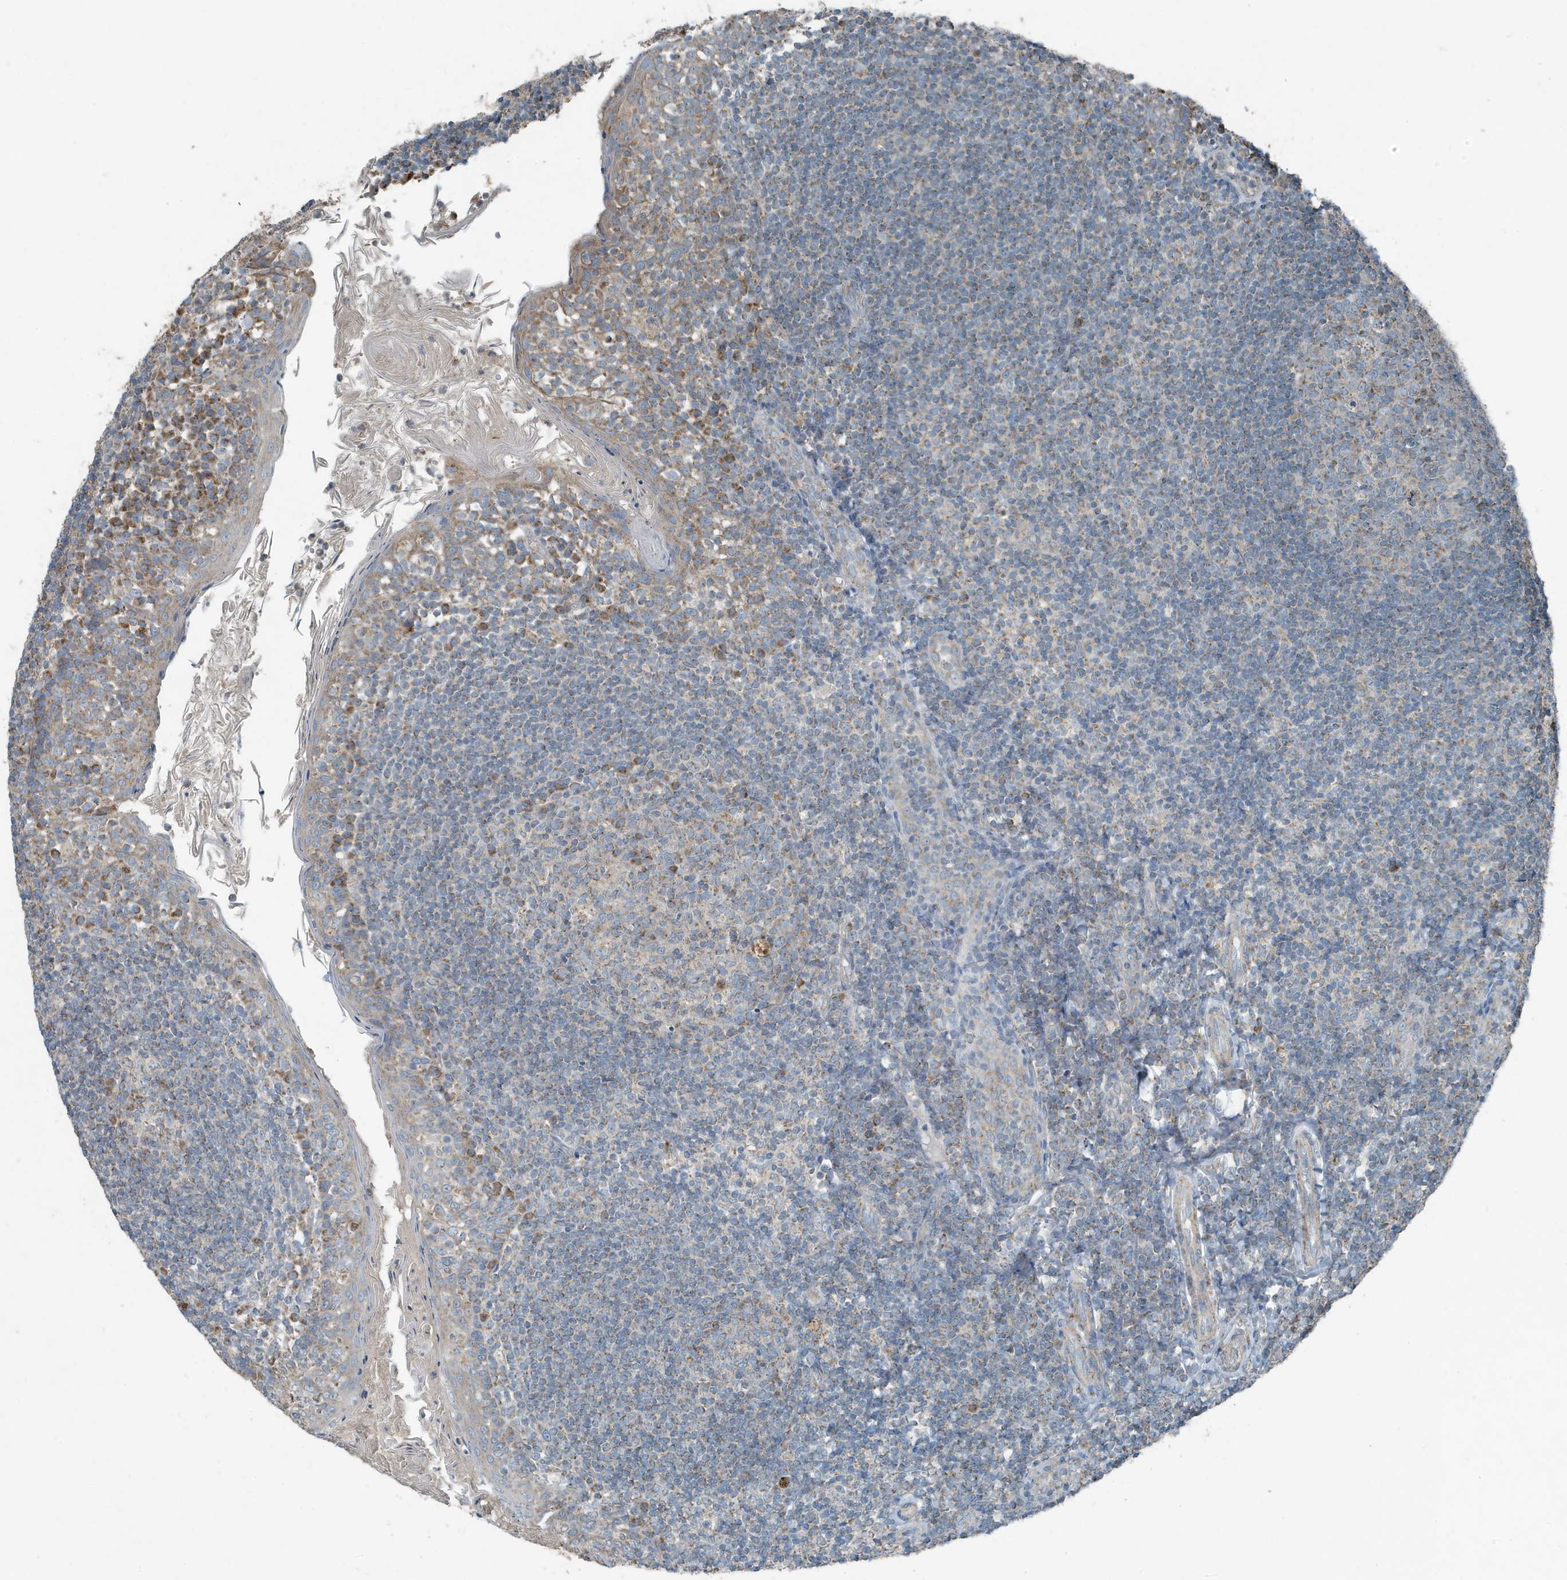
{"staining": {"intensity": "moderate", "quantity": "<25%", "location": "cytoplasmic/membranous"}, "tissue": "tonsil", "cell_type": "Germinal center cells", "image_type": "normal", "snomed": [{"axis": "morphology", "description": "Normal tissue, NOS"}, {"axis": "topography", "description": "Tonsil"}], "caption": "An immunohistochemistry image of normal tissue is shown. Protein staining in brown shows moderate cytoplasmic/membranous positivity in tonsil within germinal center cells. The protein of interest is shown in brown color, while the nuclei are stained blue.", "gene": "MT", "patient": {"sex": "female", "age": 19}}